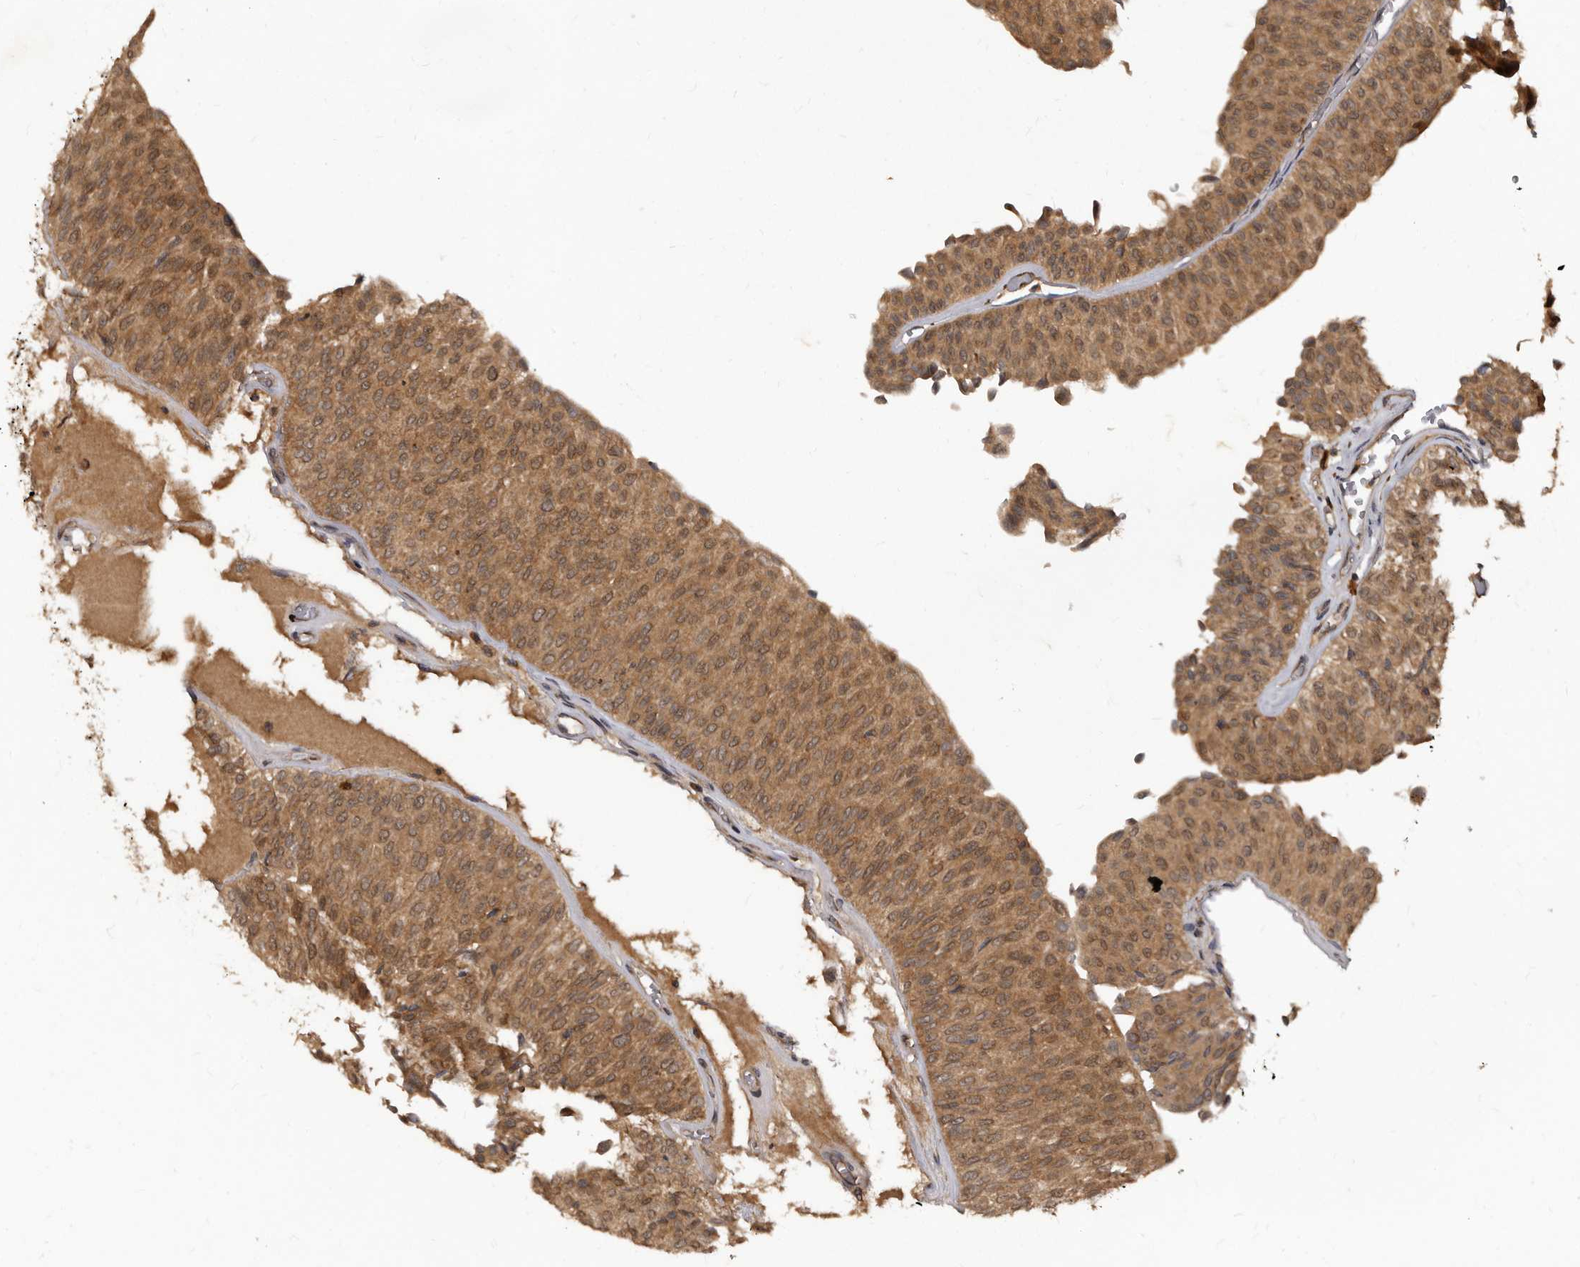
{"staining": {"intensity": "moderate", "quantity": ">75%", "location": "cytoplasmic/membranous"}, "tissue": "urothelial cancer", "cell_type": "Tumor cells", "image_type": "cancer", "snomed": [{"axis": "morphology", "description": "Urothelial carcinoma, Low grade"}, {"axis": "topography", "description": "Urinary bladder"}], "caption": "This micrograph reveals IHC staining of urothelial cancer, with medium moderate cytoplasmic/membranous staining in approximately >75% of tumor cells.", "gene": "PMVK", "patient": {"sex": "male", "age": 78}}